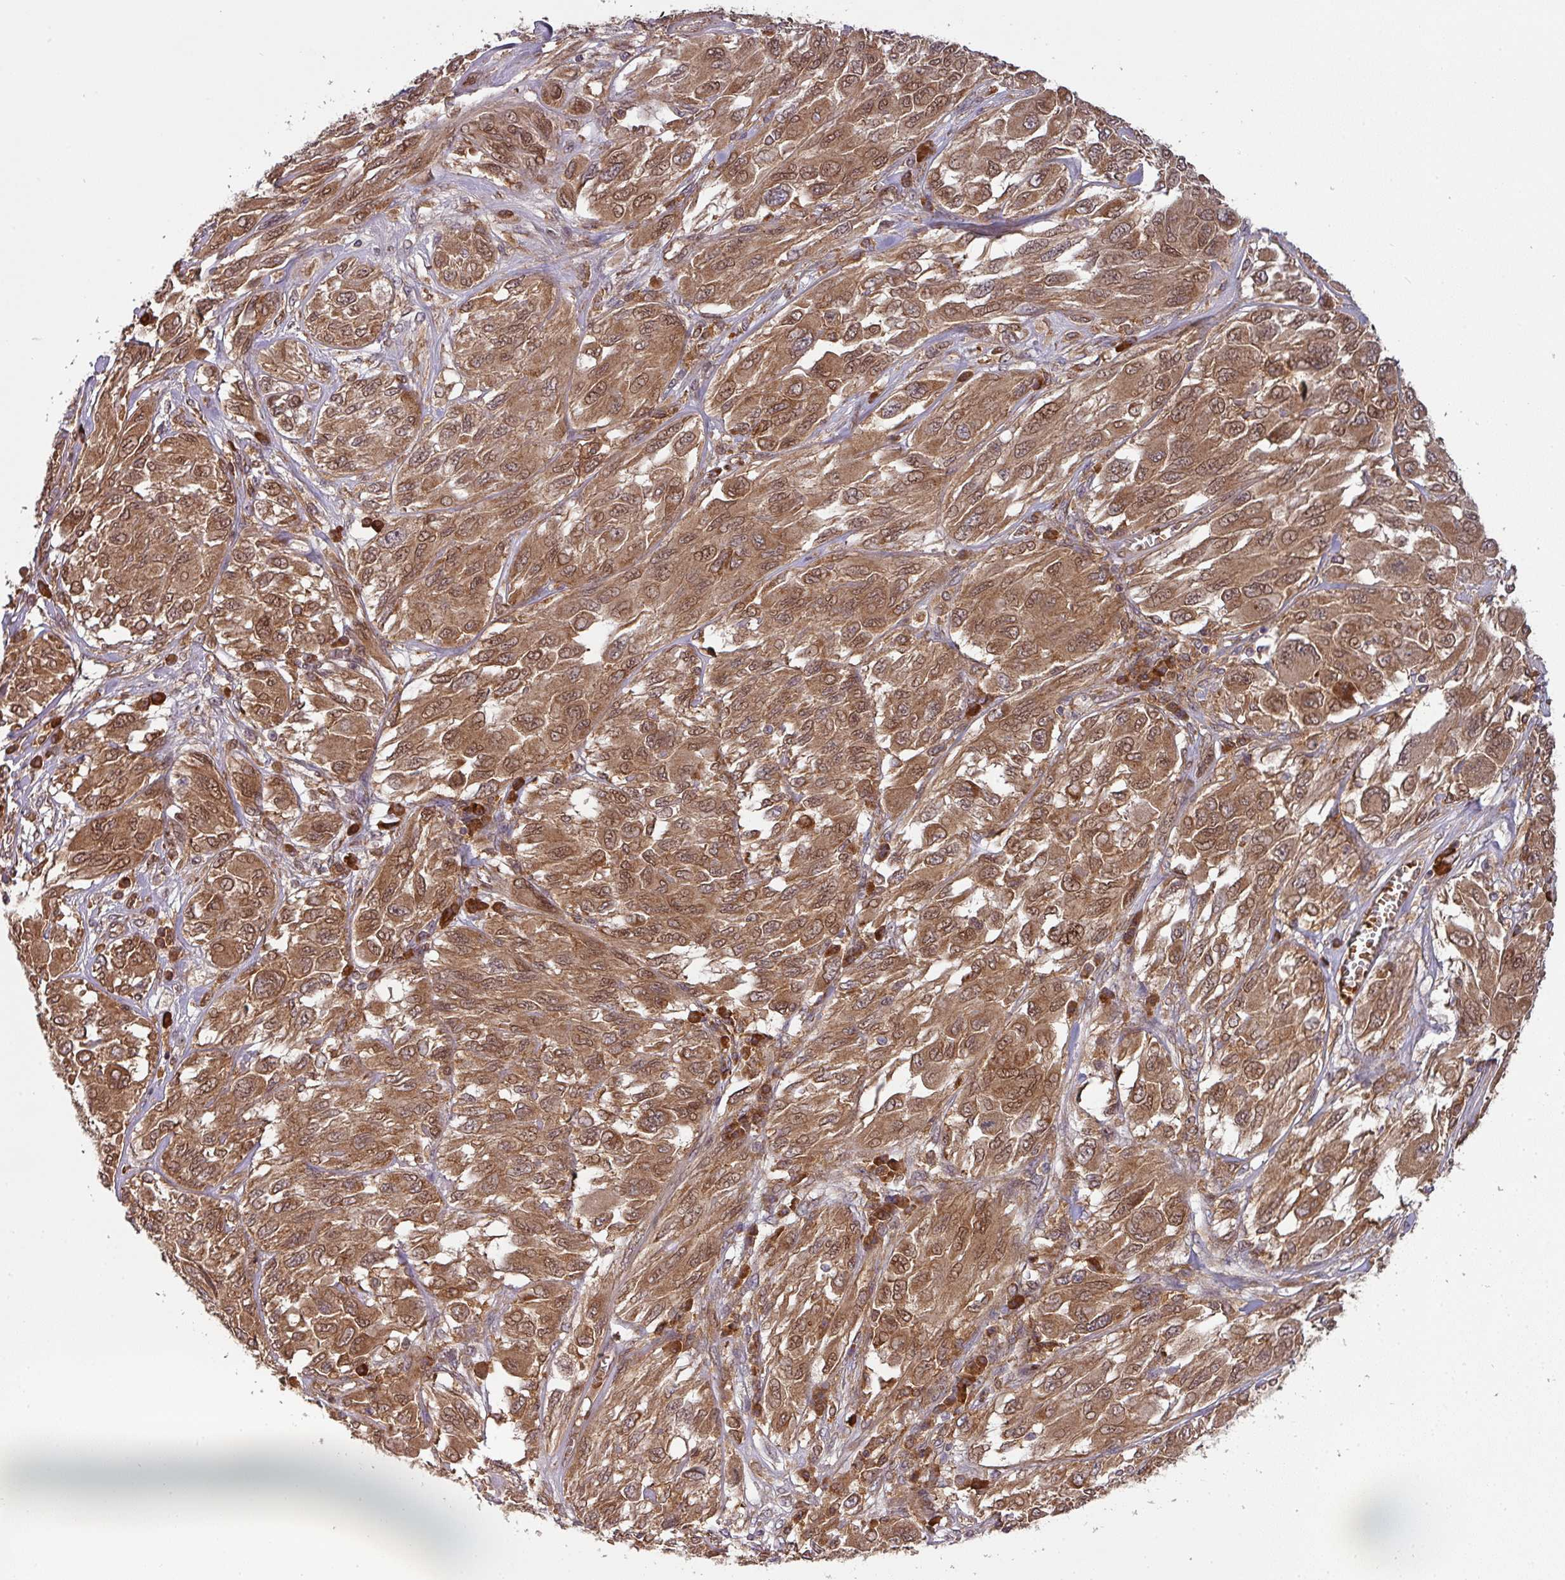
{"staining": {"intensity": "moderate", "quantity": ">75%", "location": "cytoplasmic/membranous,nuclear"}, "tissue": "melanoma", "cell_type": "Tumor cells", "image_type": "cancer", "snomed": [{"axis": "morphology", "description": "Malignant melanoma, NOS"}, {"axis": "topography", "description": "Skin"}], "caption": "Immunohistochemical staining of human melanoma exhibits medium levels of moderate cytoplasmic/membranous and nuclear protein positivity in about >75% of tumor cells.", "gene": "MALSU1", "patient": {"sex": "female", "age": 91}}